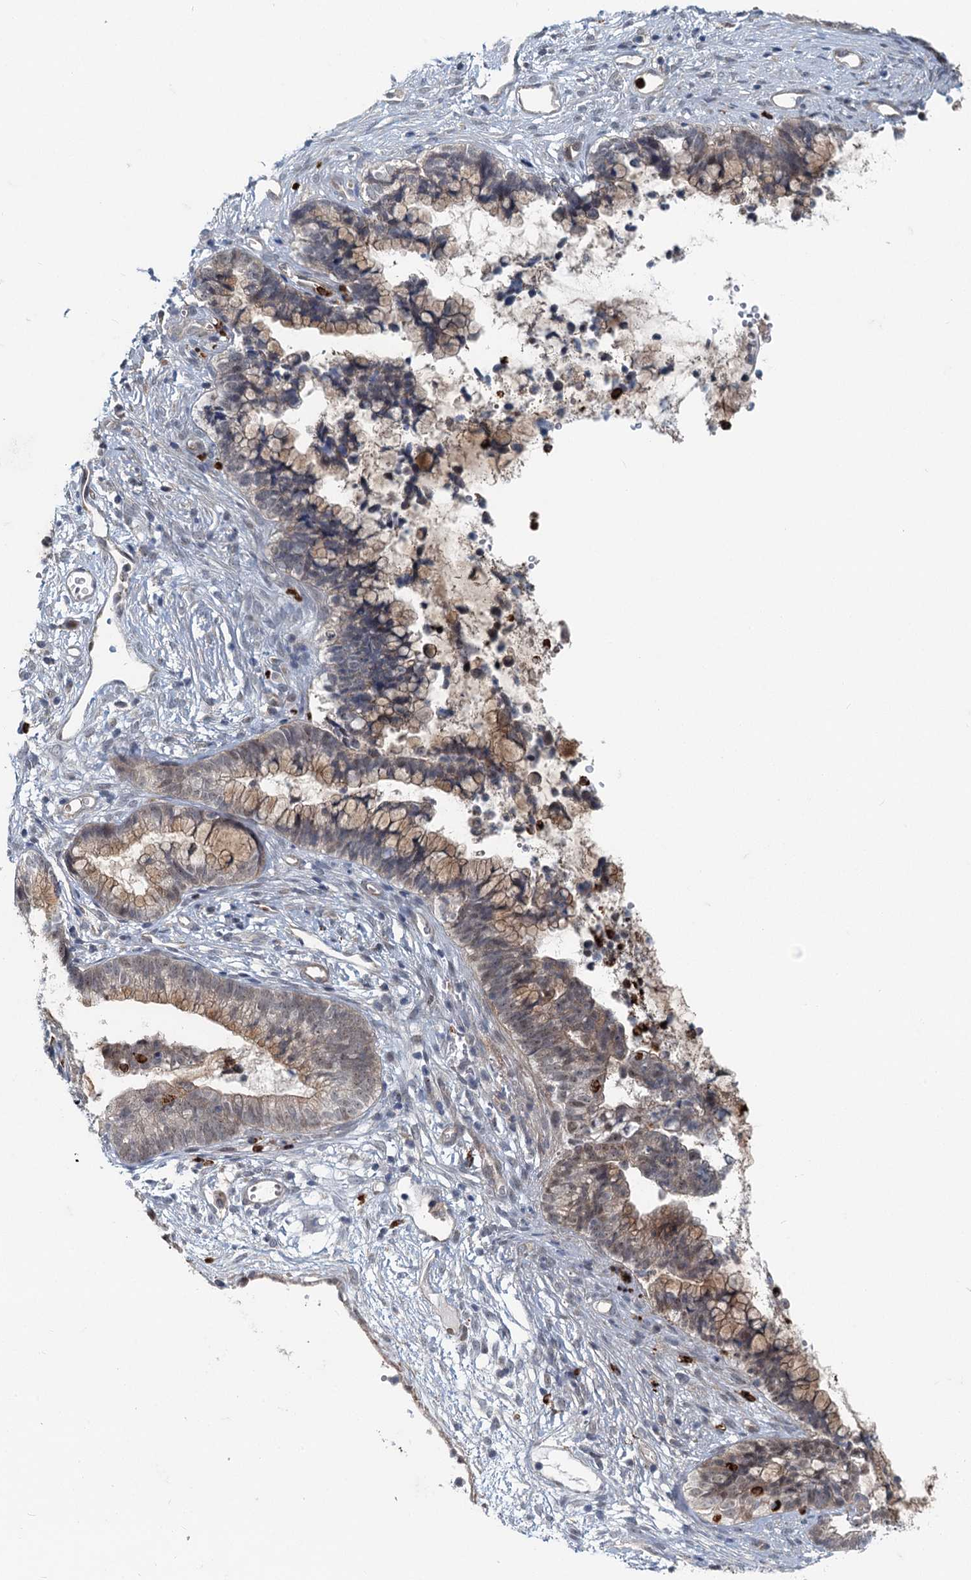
{"staining": {"intensity": "moderate", "quantity": ">75%", "location": "cytoplasmic/membranous"}, "tissue": "cervical cancer", "cell_type": "Tumor cells", "image_type": "cancer", "snomed": [{"axis": "morphology", "description": "Adenocarcinoma, NOS"}, {"axis": "topography", "description": "Cervix"}], "caption": "This histopathology image exhibits immunohistochemistry staining of cervical cancer (adenocarcinoma), with medium moderate cytoplasmic/membranous staining in approximately >75% of tumor cells.", "gene": "ADCY2", "patient": {"sex": "female", "age": 44}}